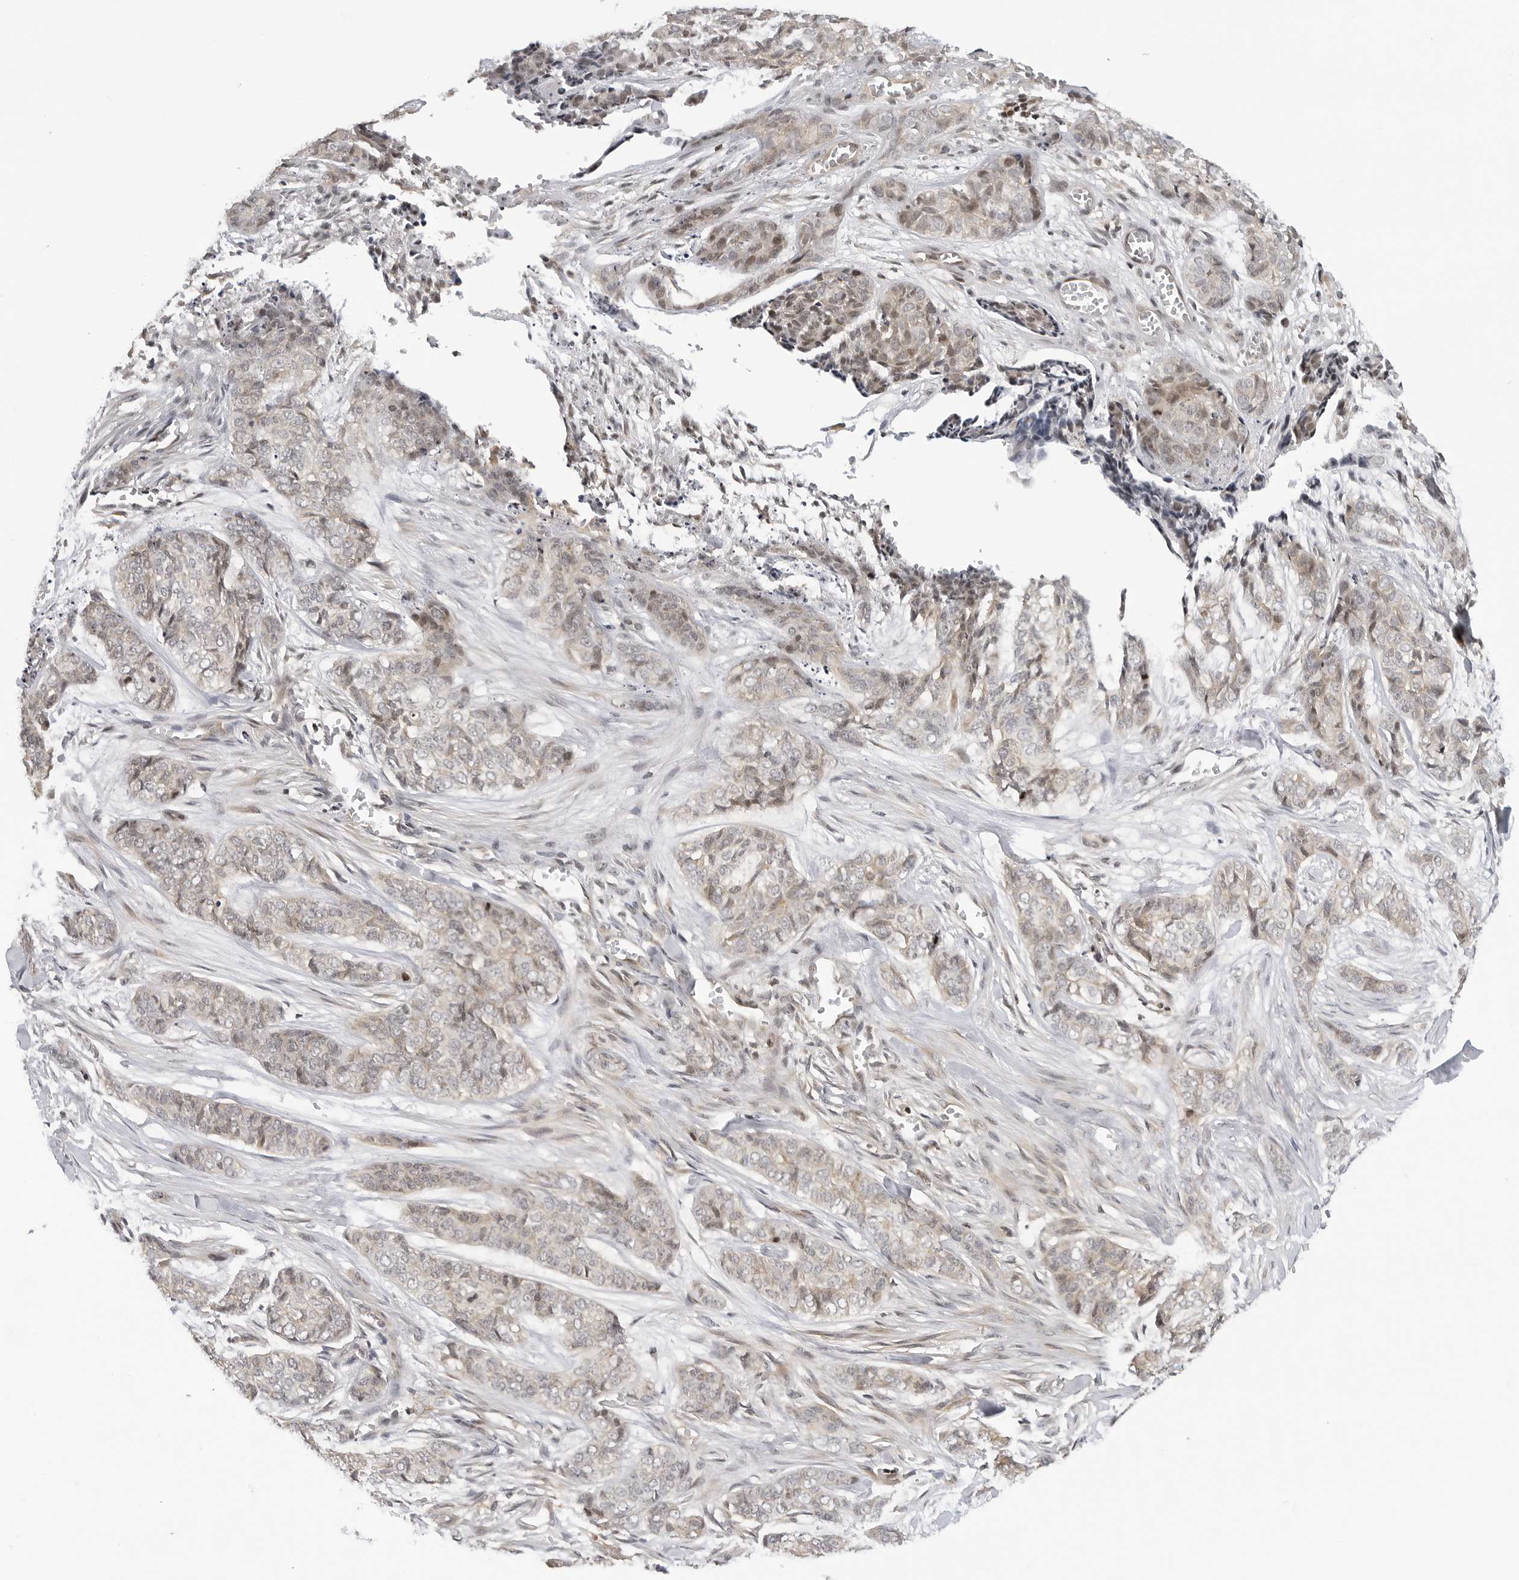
{"staining": {"intensity": "weak", "quantity": "<25%", "location": "cytoplasmic/membranous,nuclear"}, "tissue": "skin cancer", "cell_type": "Tumor cells", "image_type": "cancer", "snomed": [{"axis": "morphology", "description": "Basal cell carcinoma"}, {"axis": "topography", "description": "Skin"}], "caption": "Image shows no protein expression in tumor cells of skin cancer tissue.", "gene": "MAP2K5", "patient": {"sex": "female", "age": 64}}